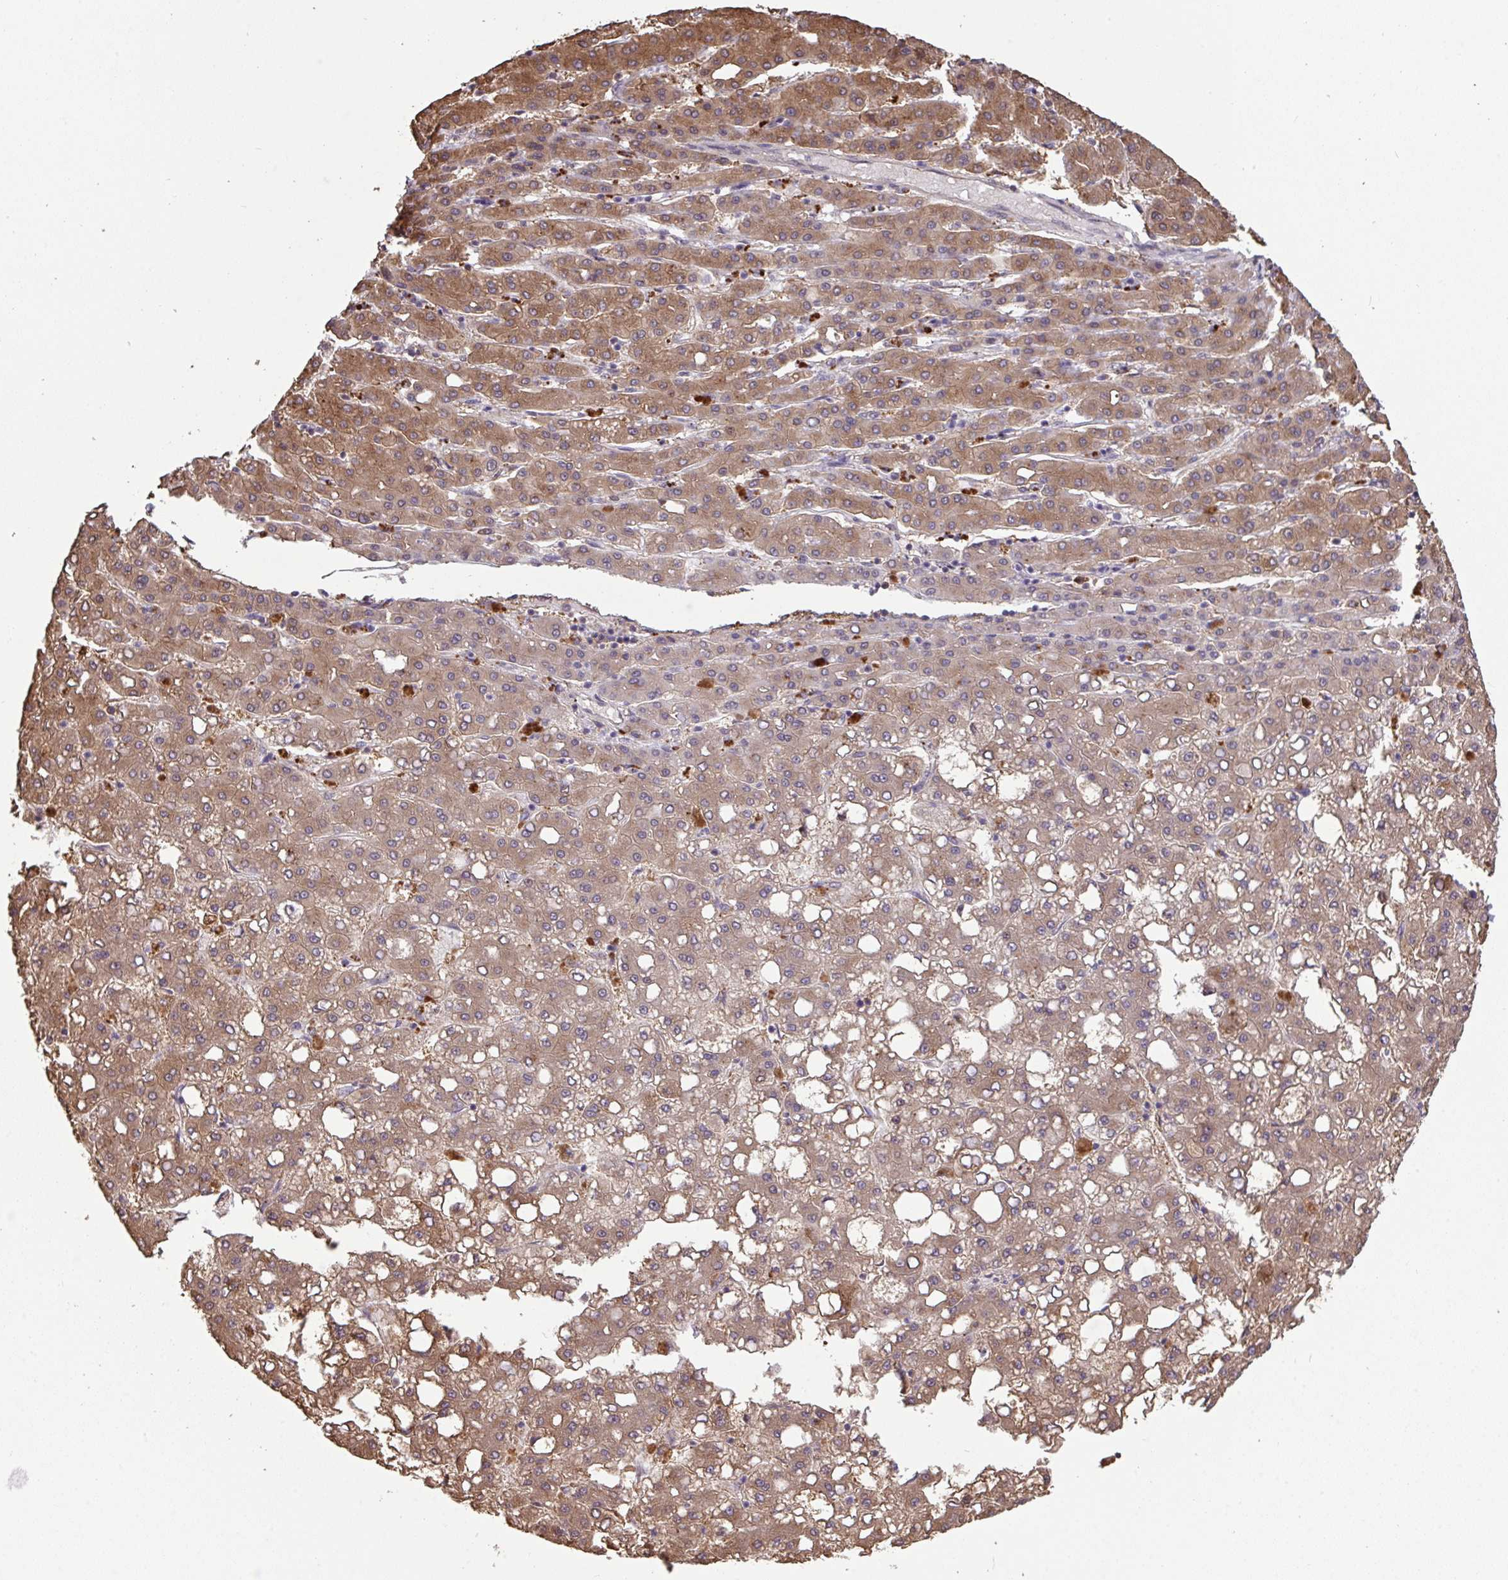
{"staining": {"intensity": "moderate", "quantity": ">75%", "location": "cytoplasmic/membranous"}, "tissue": "liver cancer", "cell_type": "Tumor cells", "image_type": "cancer", "snomed": [{"axis": "morphology", "description": "Carcinoma, Hepatocellular, NOS"}, {"axis": "topography", "description": "Liver"}], "caption": "A histopathology image showing moderate cytoplasmic/membranous expression in approximately >75% of tumor cells in liver cancer (hepatocellular carcinoma), as visualized by brown immunohistochemical staining.", "gene": "C12orf57", "patient": {"sex": "male", "age": 65}}